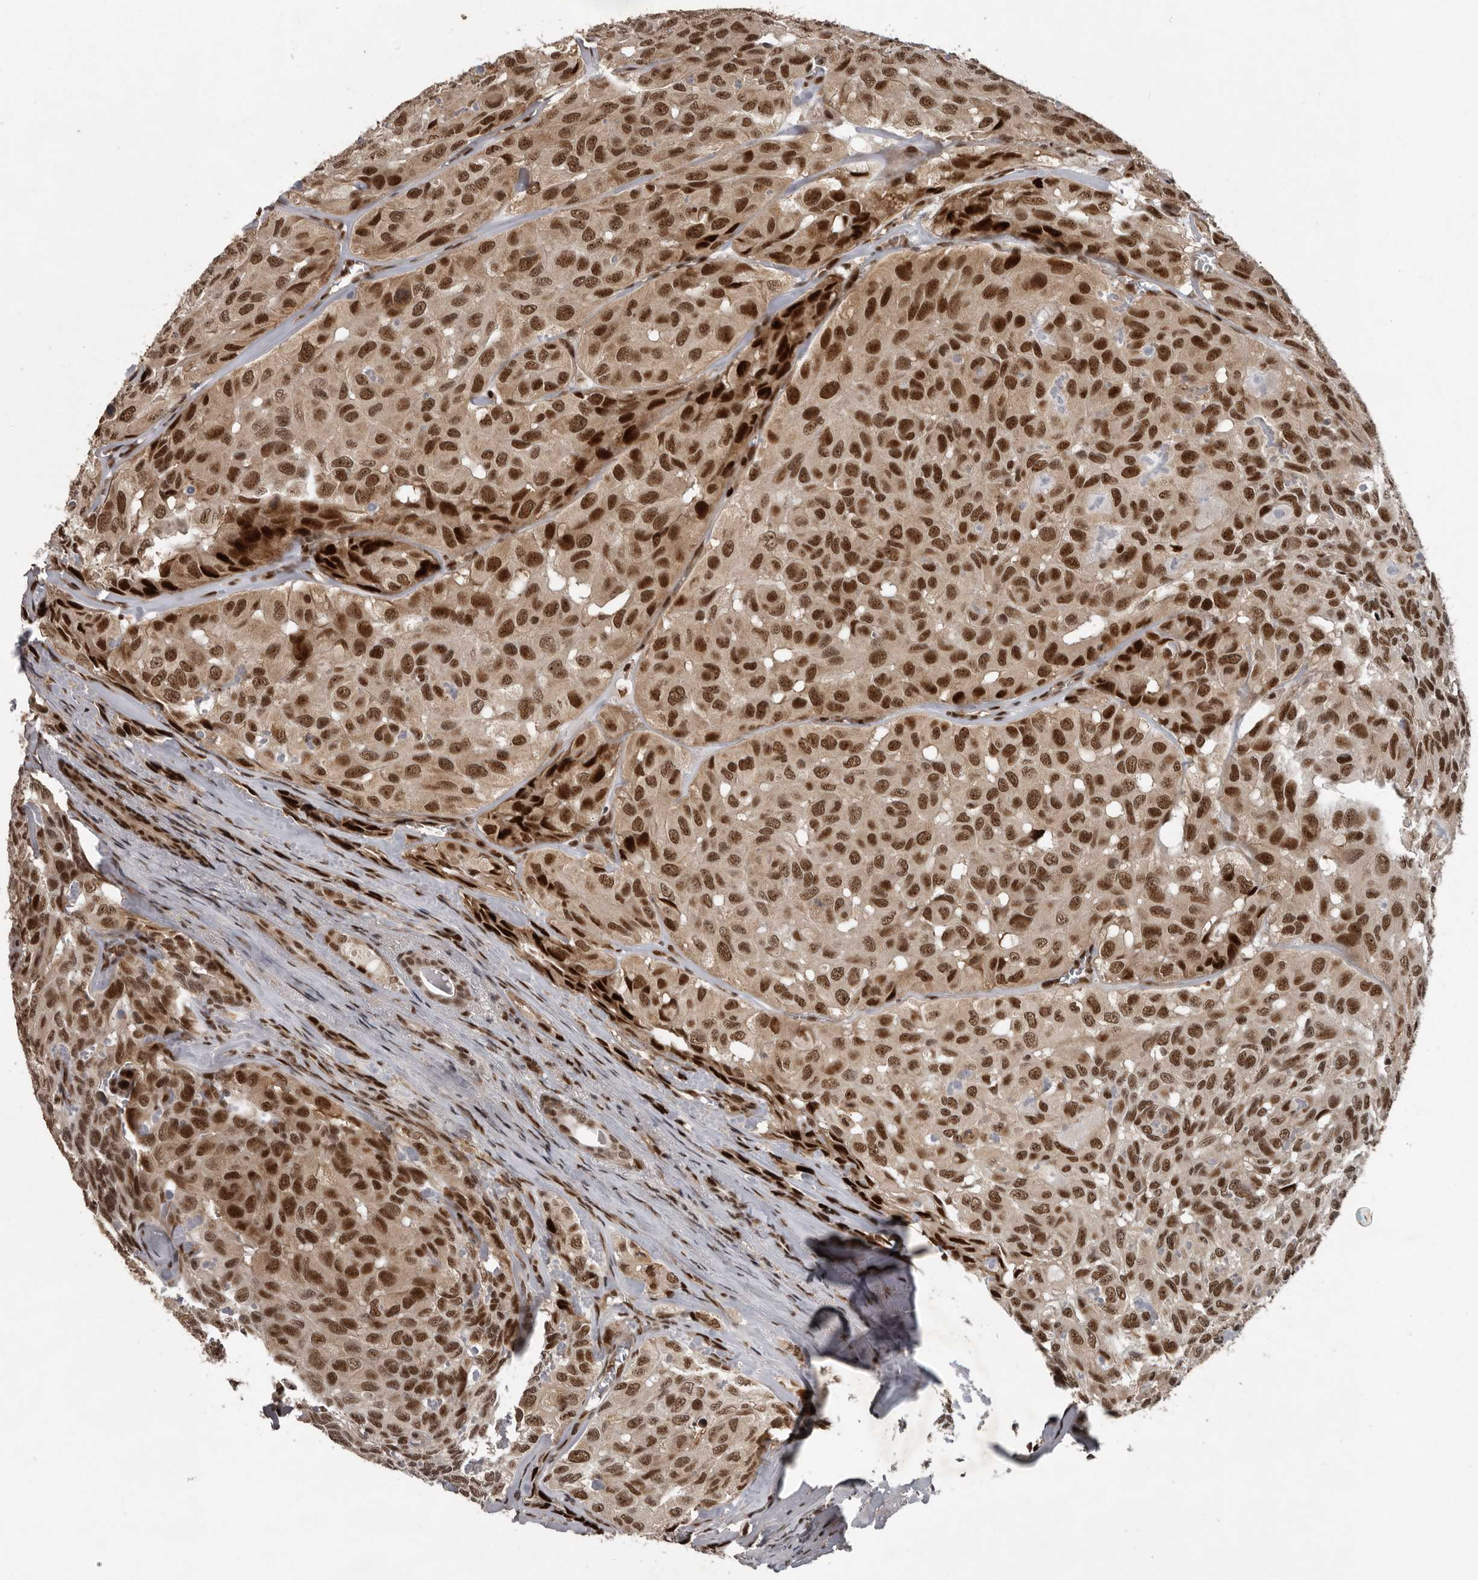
{"staining": {"intensity": "moderate", "quantity": ">75%", "location": "nuclear"}, "tissue": "head and neck cancer", "cell_type": "Tumor cells", "image_type": "cancer", "snomed": [{"axis": "morphology", "description": "Adenocarcinoma, NOS"}, {"axis": "topography", "description": "Salivary gland, NOS"}, {"axis": "topography", "description": "Head-Neck"}], "caption": "A micrograph of adenocarcinoma (head and neck) stained for a protein shows moderate nuclear brown staining in tumor cells.", "gene": "CDC27", "patient": {"sex": "female", "age": 76}}